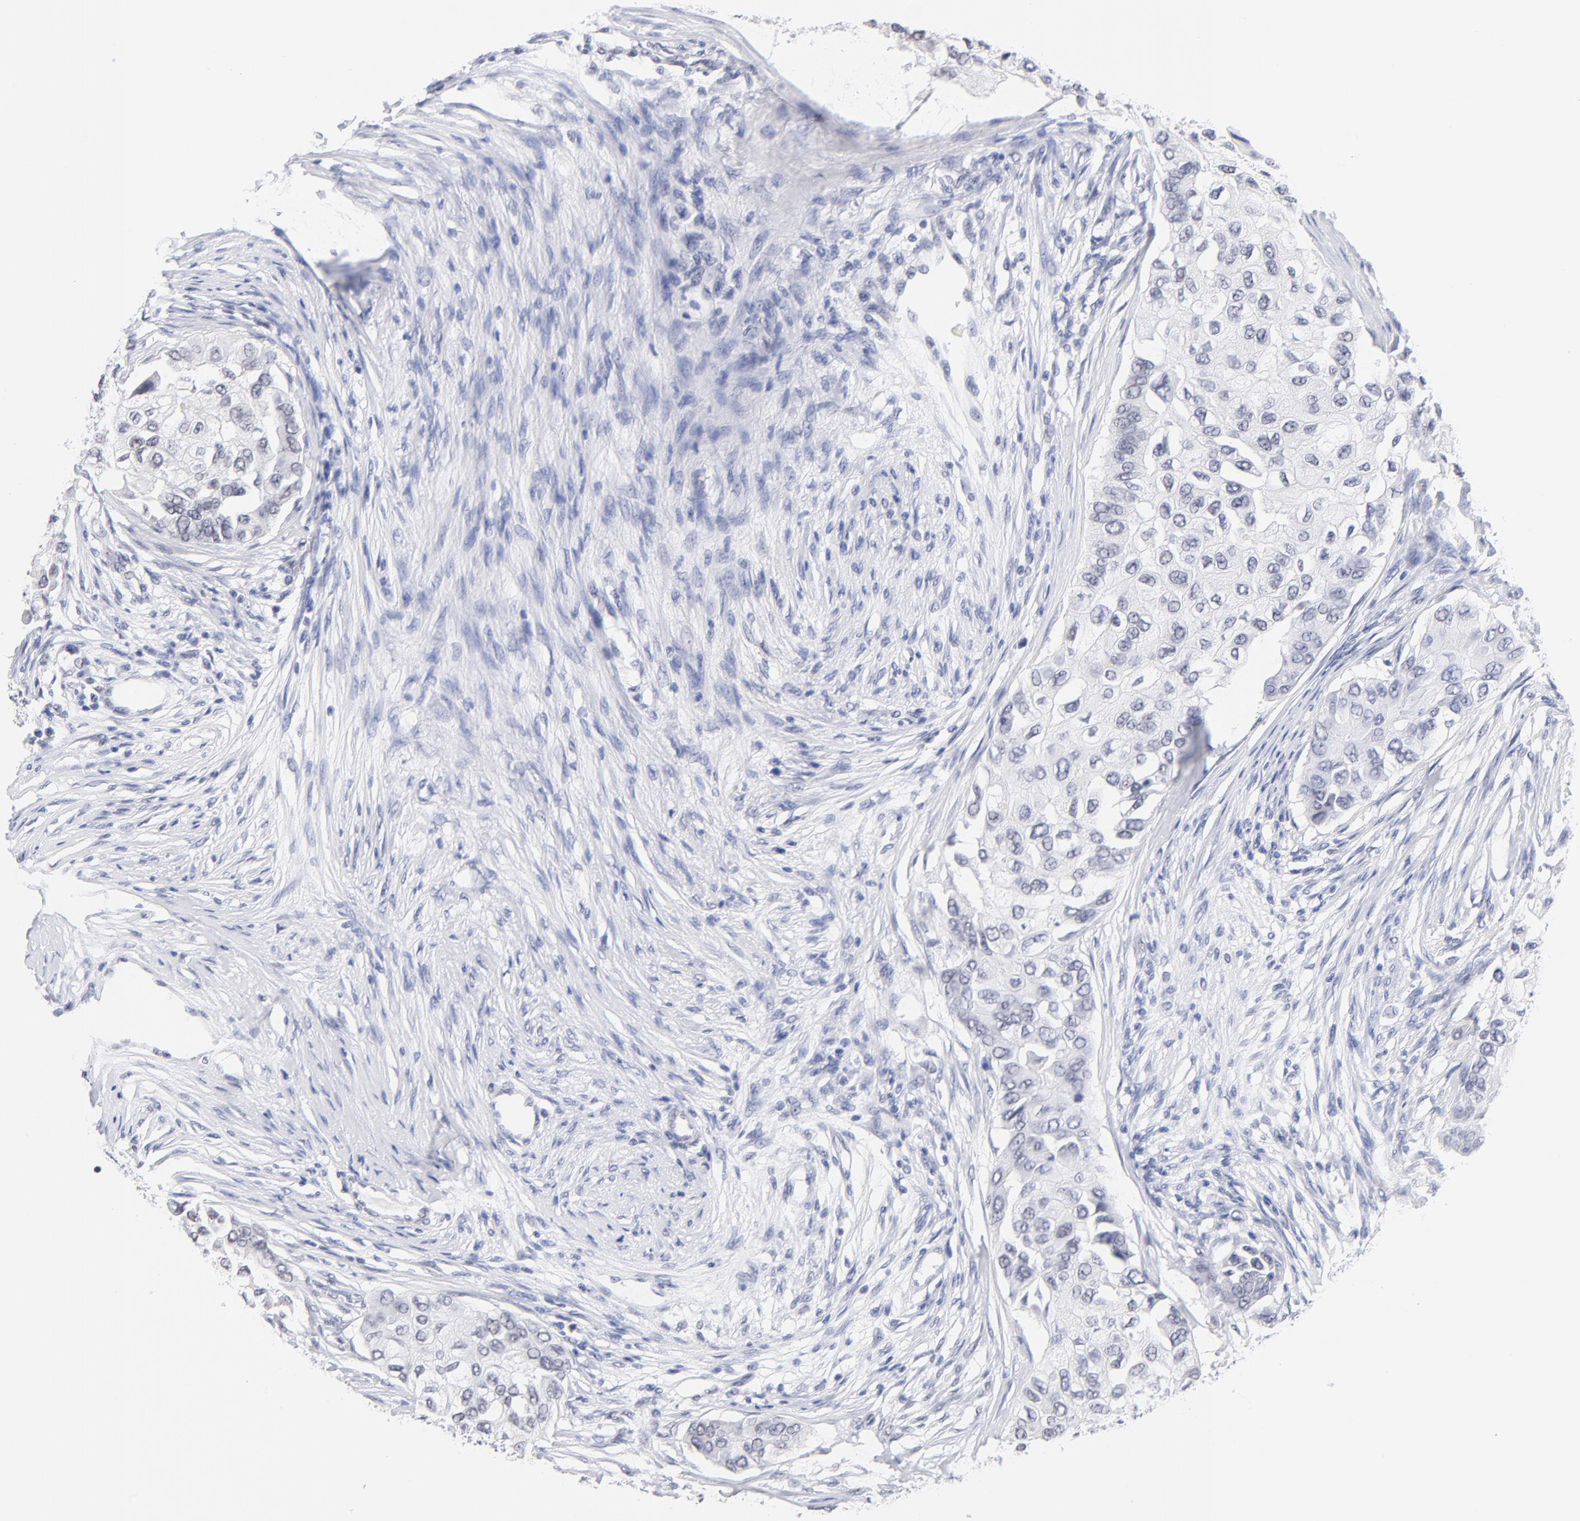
{"staining": {"intensity": "negative", "quantity": "none", "location": "none"}, "tissue": "breast cancer", "cell_type": "Tumor cells", "image_type": "cancer", "snomed": [{"axis": "morphology", "description": "Normal tissue, NOS"}, {"axis": "morphology", "description": "Duct carcinoma"}, {"axis": "topography", "description": "Breast"}], "caption": "Tumor cells are negative for brown protein staining in breast cancer.", "gene": "ZNF74", "patient": {"sex": "female", "age": 49}}